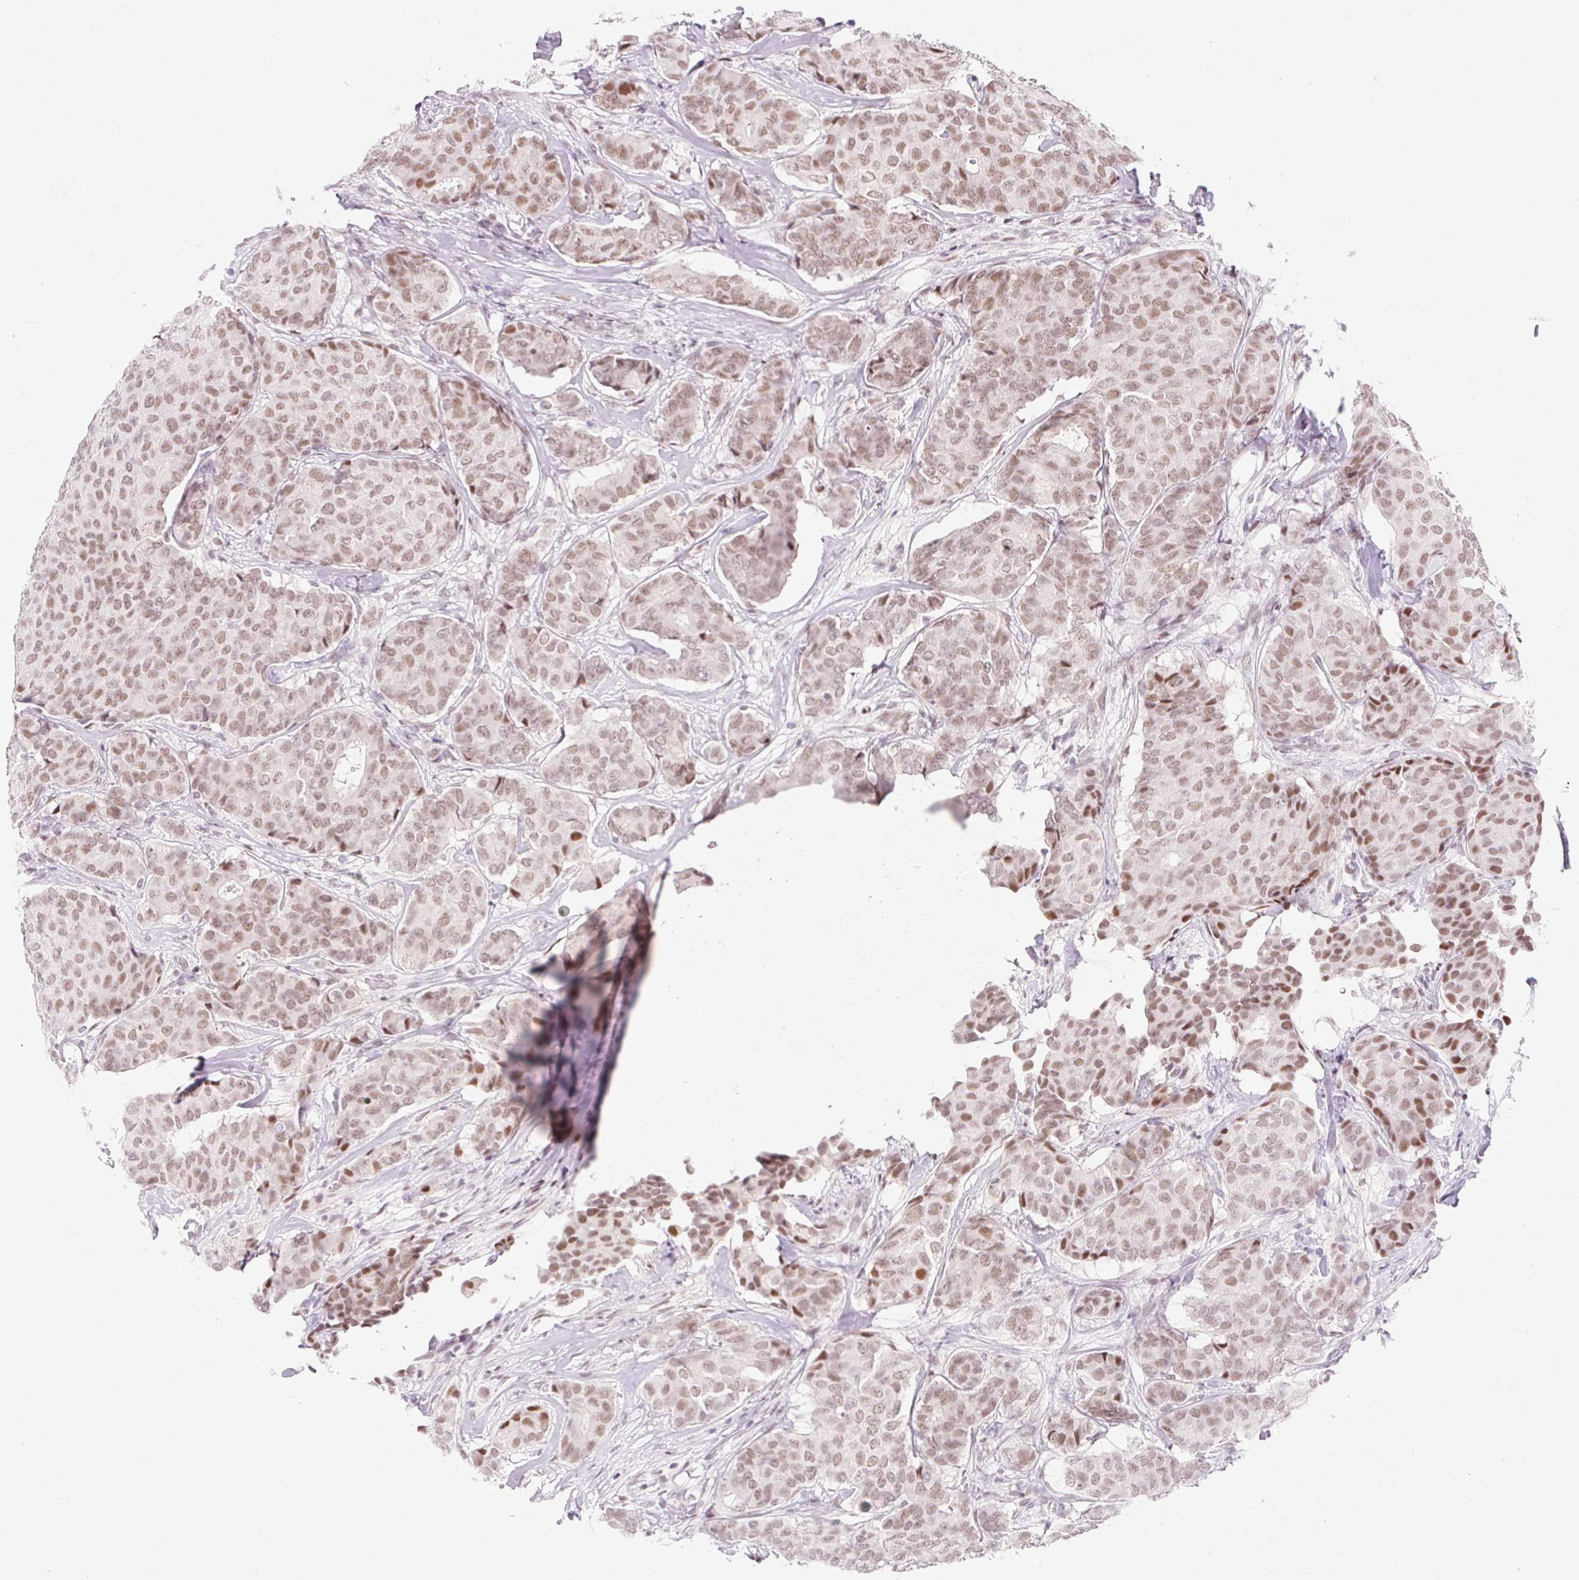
{"staining": {"intensity": "moderate", "quantity": ">75%", "location": "nuclear"}, "tissue": "breast cancer", "cell_type": "Tumor cells", "image_type": "cancer", "snomed": [{"axis": "morphology", "description": "Duct carcinoma"}, {"axis": "topography", "description": "Breast"}], "caption": "Immunohistochemical staining of human intraductal carcinoma (breast) reveals moderate nuclear protein positivity in approximately >75% of tumor cells. The protein of interest is shown in brown color, while the nuclei are stained blue.", "gene": "H2BW1", "patient": {"sex": "female", "age": 75}}